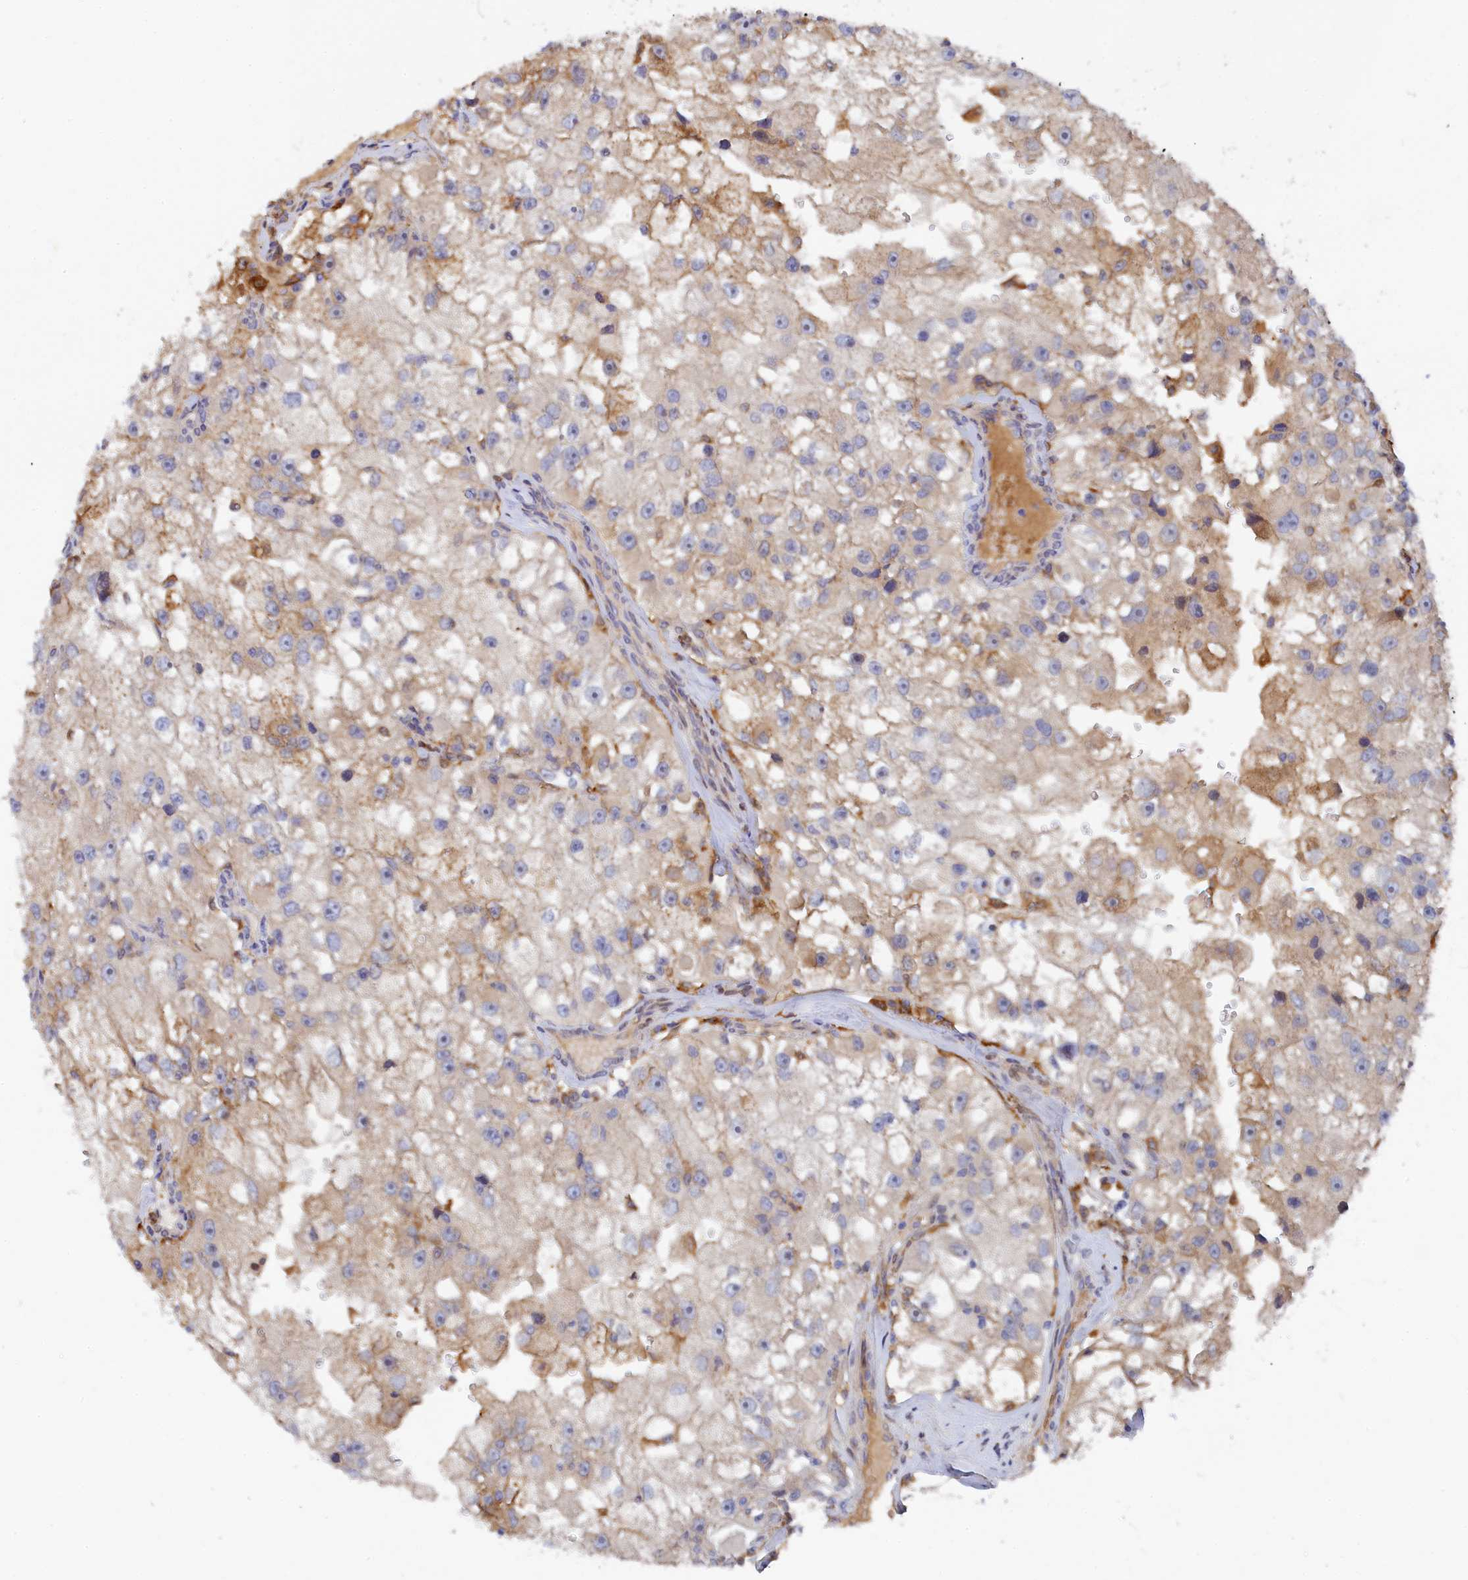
{"staining": {"intensity": "weak", "quantity": "25%-75%", "location": "cytoplasmic/membranous"}, "tissue": "renal cancer", "cell_type": "Tumor cells", "image_type": "cancer", "snomed": [{"axis": "morphology", "description": "Adenocarcinoma, NOS"}, {"axis": "topography", "description": "Kidney"}], "caption": "Weak cytoplasmic/membranous staining is appreciated in approximately 25%-75% of tumor cells in adenocarcinoma (renal). The staining is performed using DAB (3,3'-diaminobenzidine) brown chromogen to label protein expression. The nuclei are counter-stained blue using hematoxylin.", "gene": "SPATA5L1", "patient": {"sex": "male", "age": 63}}